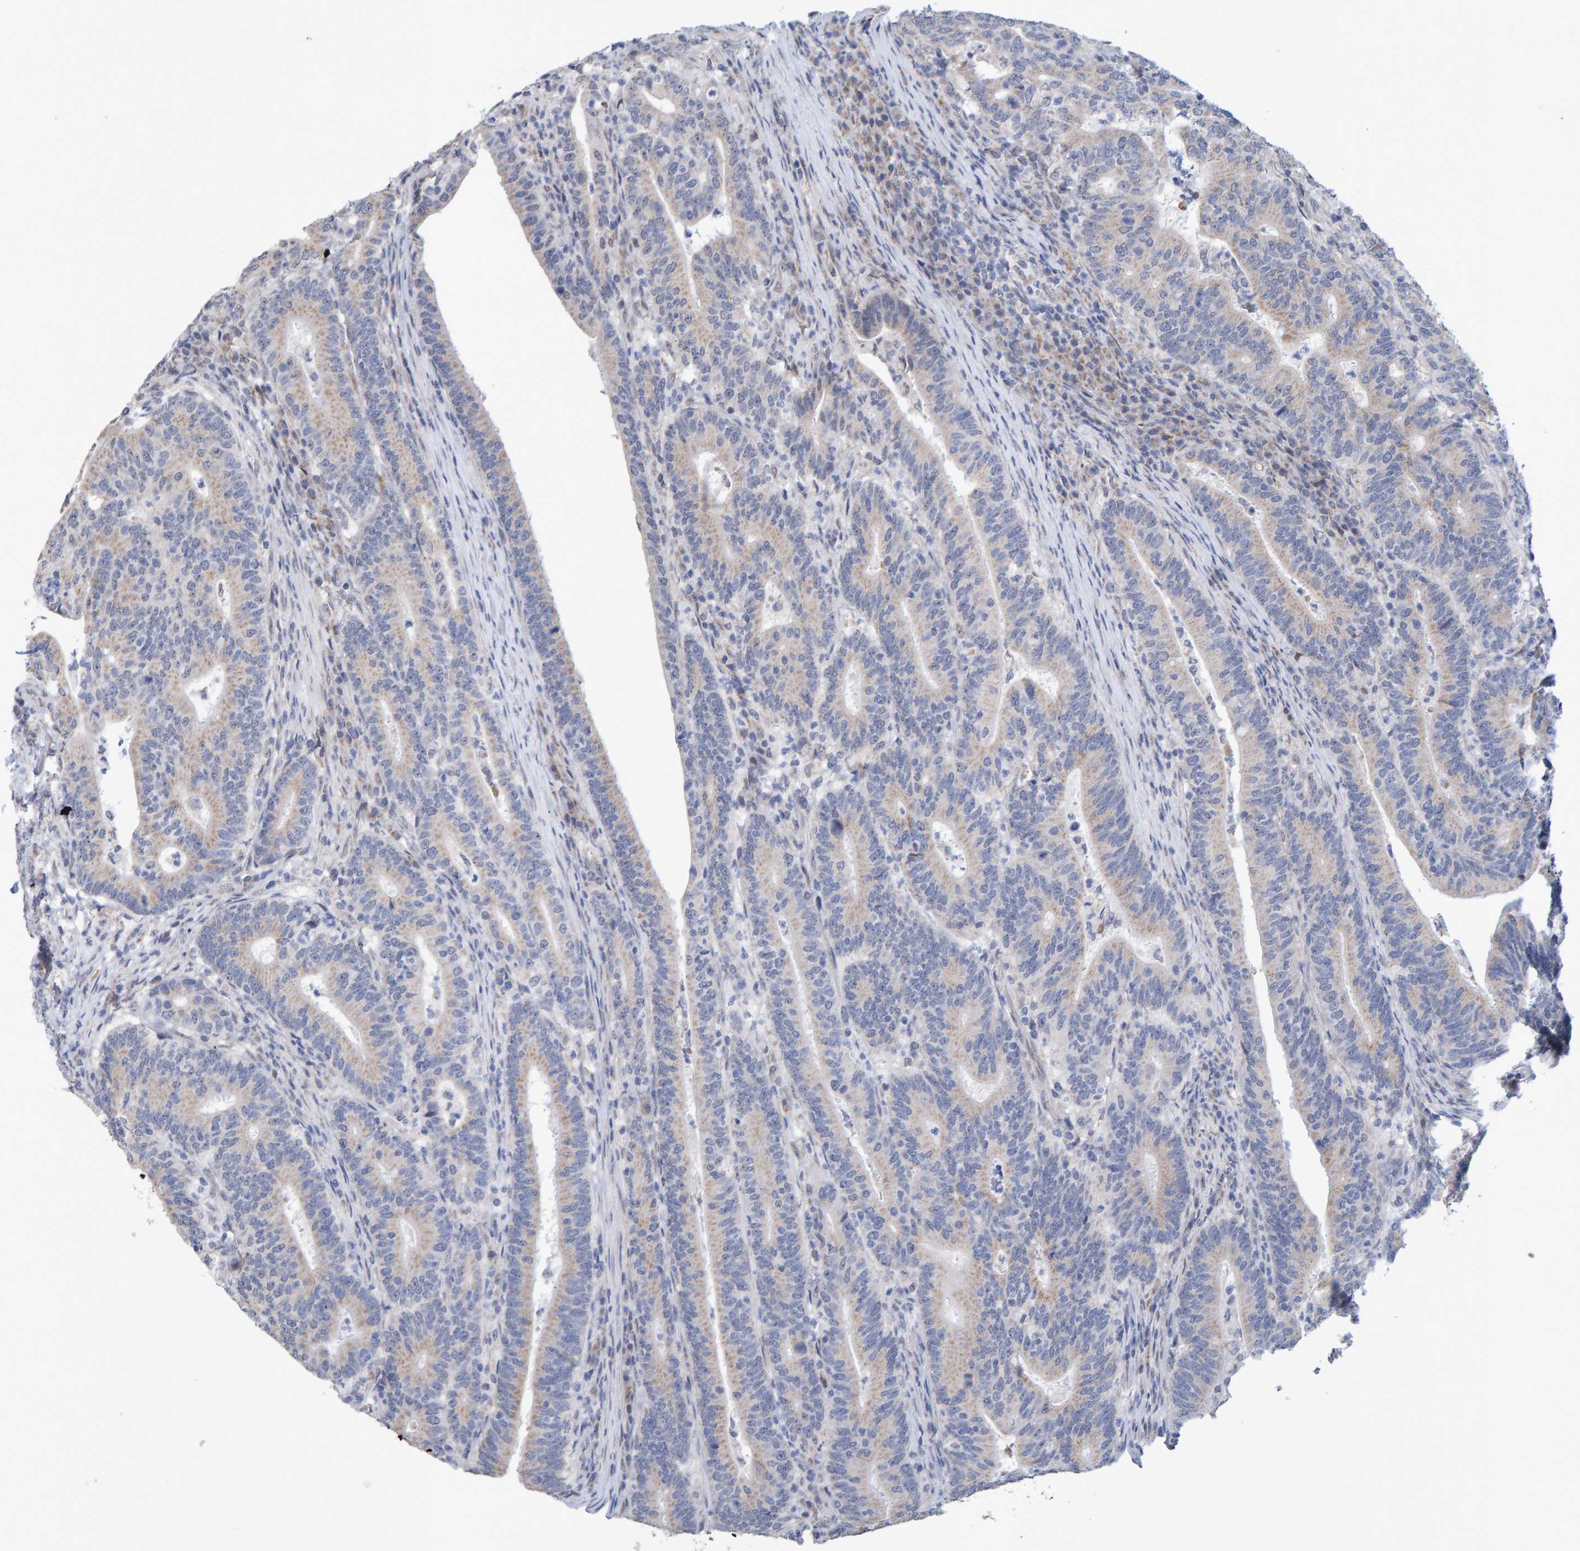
{"staining": {"intensity": "negative", "quantity": "none", "location": "none"}, "tissue": "colorectal cancer", "cell_type": "Tumor cells", "image_type": "cancer", "snomed": [{"axis": "morphology", "description": "Adenocarcinoma, NOS"}, {"axis": "topography", "description": "Colon"}], "caption": "This is an immunohistochemistry (IHC) histopathology image of adenocarcinoma (colorectal). There is no staining in tumor cells.", "gene": "USP43", "patient": {"sex": "female", "age": 66}}